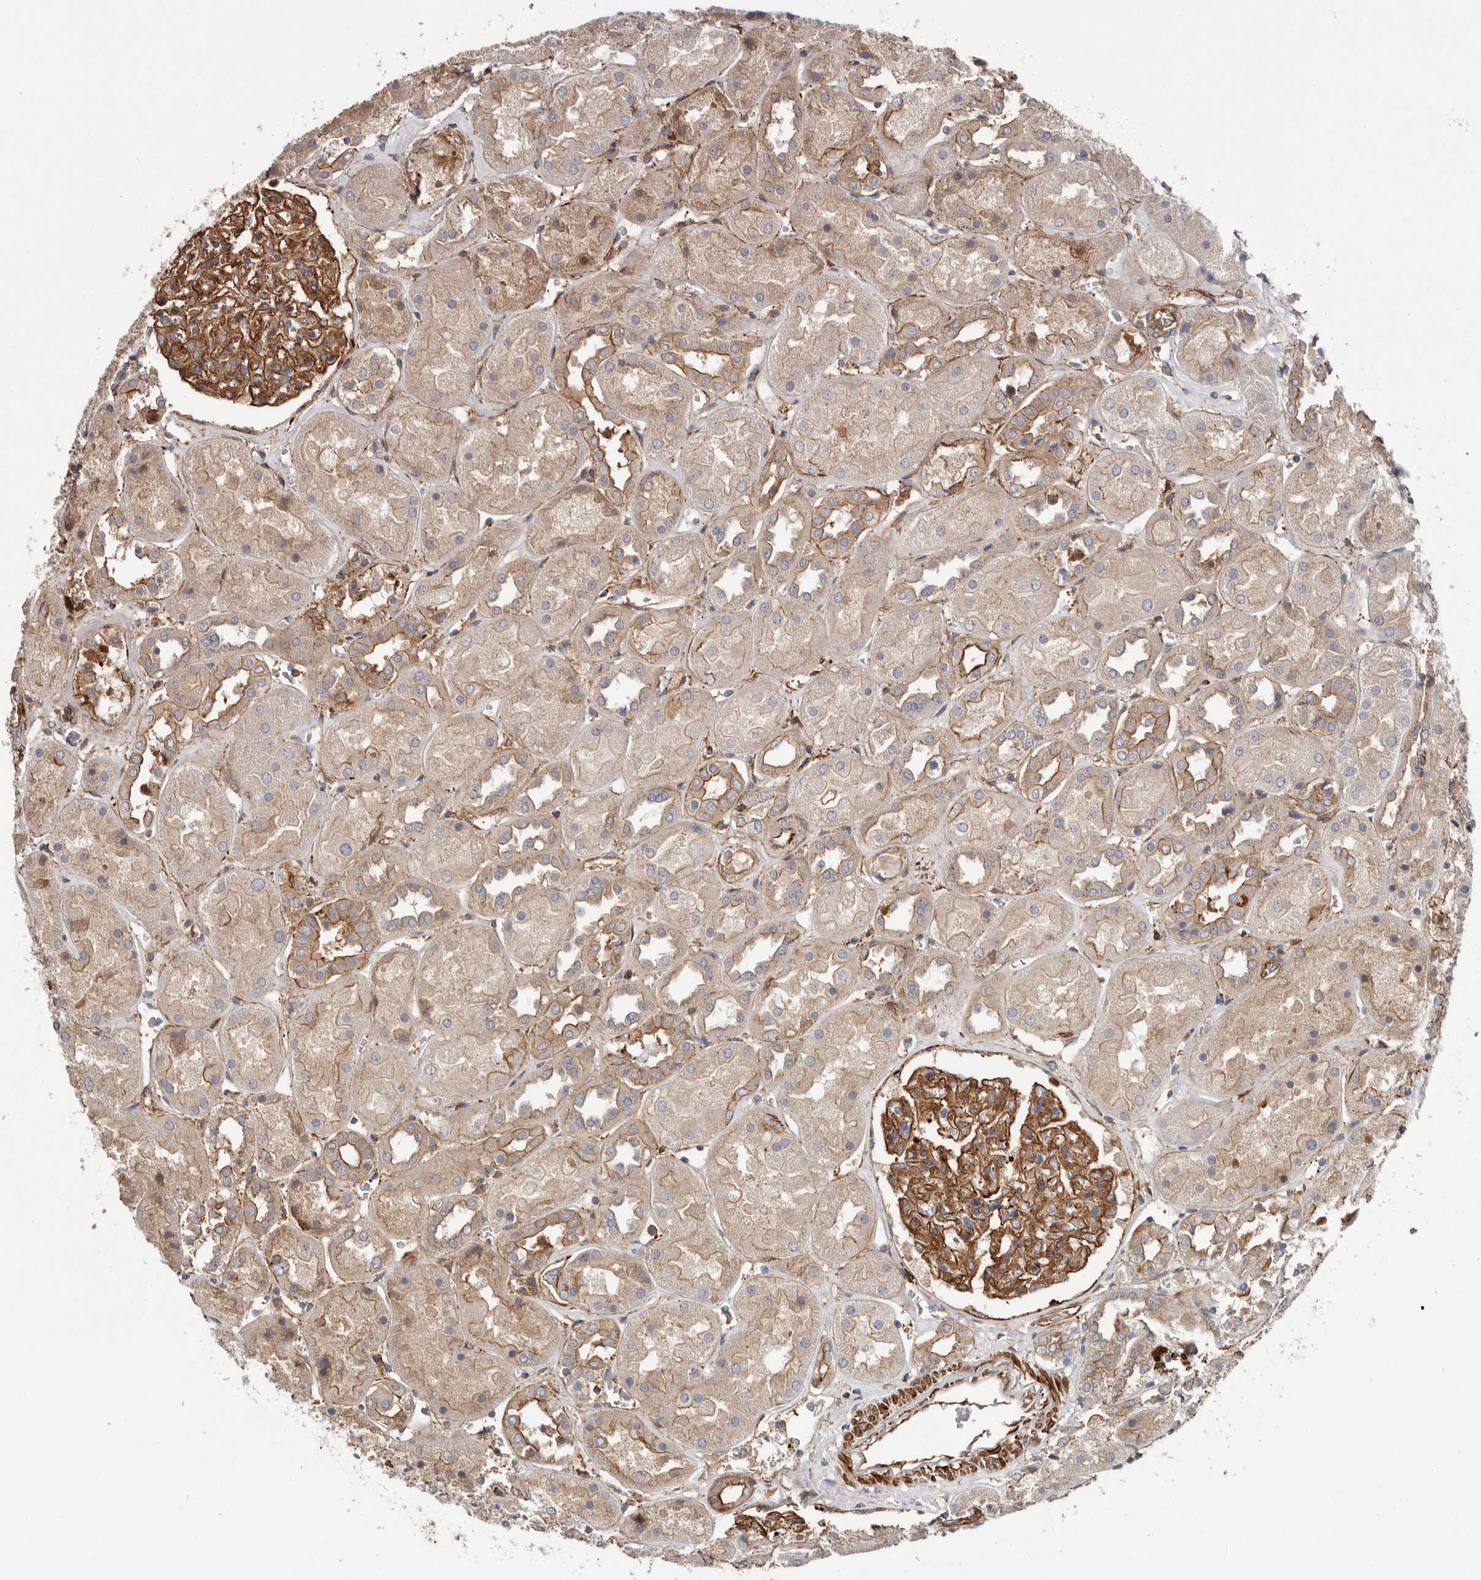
{"staining": {"intensity": "strong", "quantity": ">75%", "location": "cytoplasmic/membranous"}, "tissue": "kidney", "cell_type": "Cells in glomeruli", "image_type": "normal", "snomed": [{"axis": "morphology", "description": "Normal tissue, NOS"}, {"axis": "topography", "description": "Kidney"}], "caption": "High-power microscopy captured an immunohistochemistry histopathology image of unremarkable kidney, revealing strong cytoplasmic/membranous staining in approximately >75% of cells in glomeruli.", "gene": "TMC7", "patient": {"sex": "male", "age": 70}}